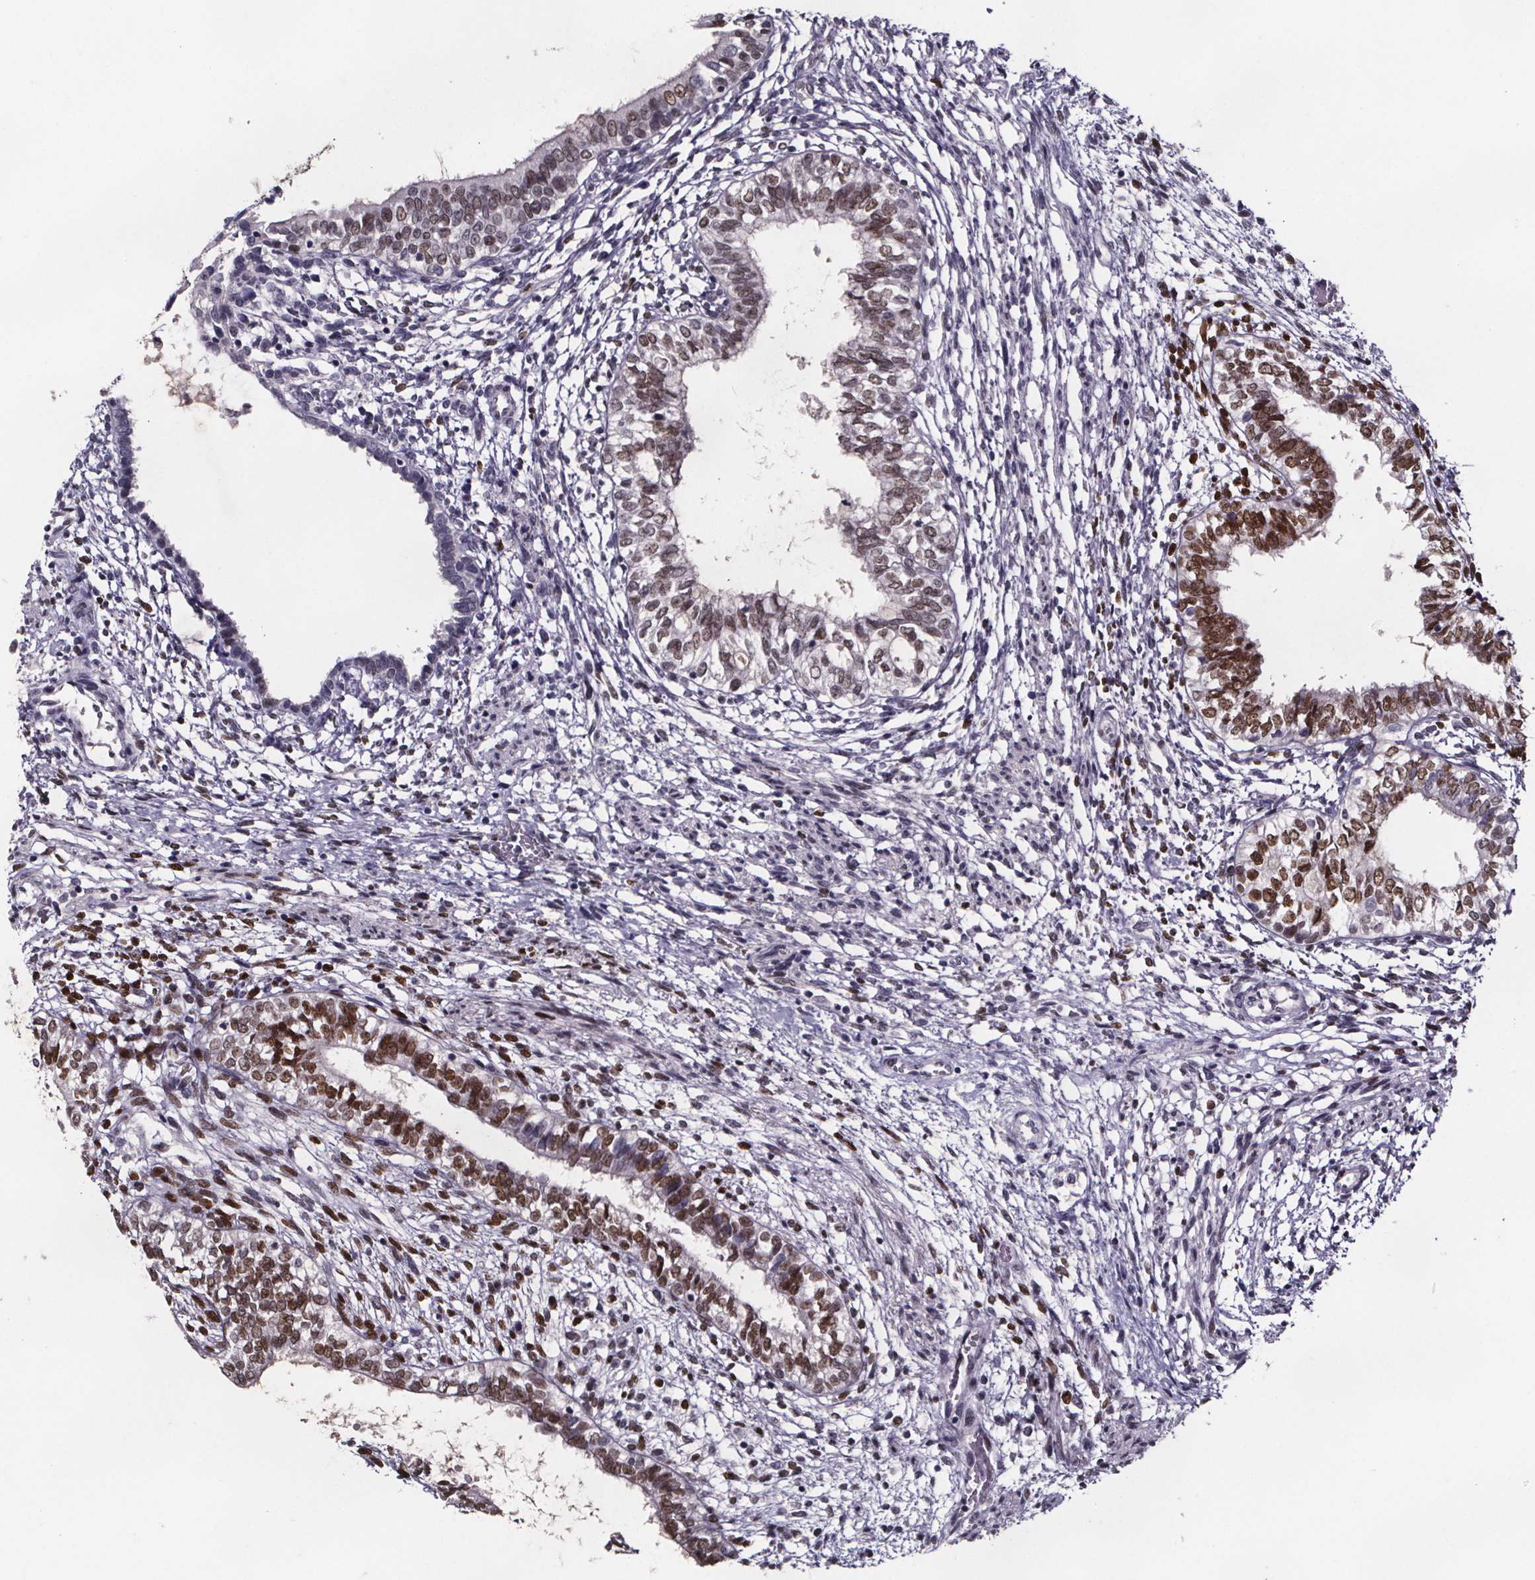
{"staining": {"intensity": "moderate", "quantity": ">75%", "location": "nuclear"}, "tissue": "testis cancer", "cell_type": "Tumor cells", "image_type": "cancer", "snomed": [{"axis": "morphology", "description": "Carcinoma, Embryonal, NOS"}, {"axis": "topography", "description": "Testis"}], "caption": "Approximately >75% of tumor cells in human testis embryonal carcinoma show moderate nuclear protein expression as visualized by brown immunohistochemical staining.", "gene": "AR", "patient": {"sex": "male", "age": 37}}